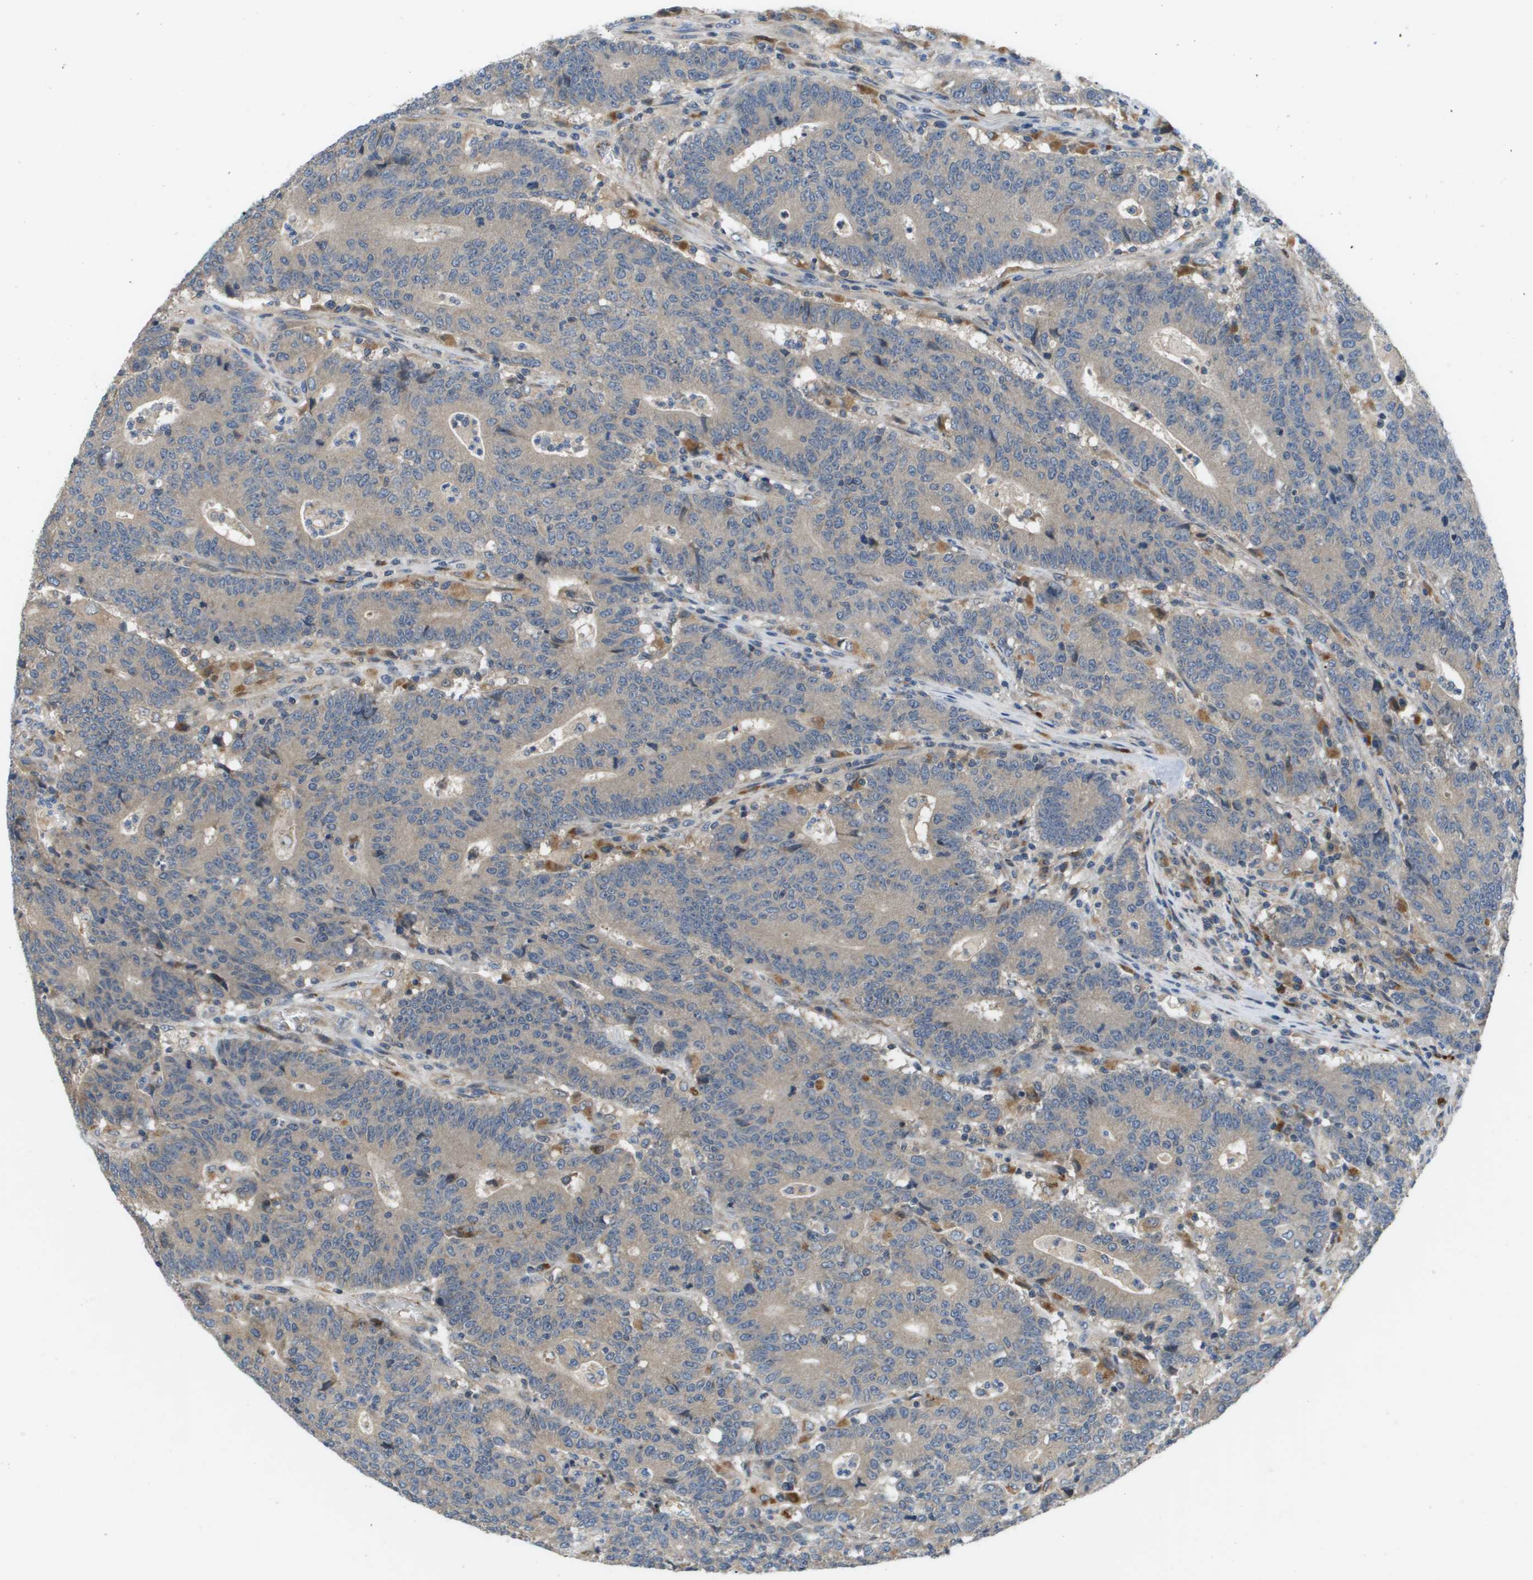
{"staining": {"intensity": "negative", "quantity": "none", "location": "none"}, "tissue": "colorectal cancer", "cell_type": "Tumor cells", "image_type": "cancer", "snomed": [{"axis": "morphology", "description": "Normal tissue, NOS"}, {"axis": "morphology", "description": "Adenocarcinoma, NOS"}, {"axis": "topography", "description": "Colon"}], "caption": "Tumor cells are negative for protein expression in human colorectal adenocarcinoma.", "gene": "SLC25A20", "patient": {"sex": "female", "age": 75}}